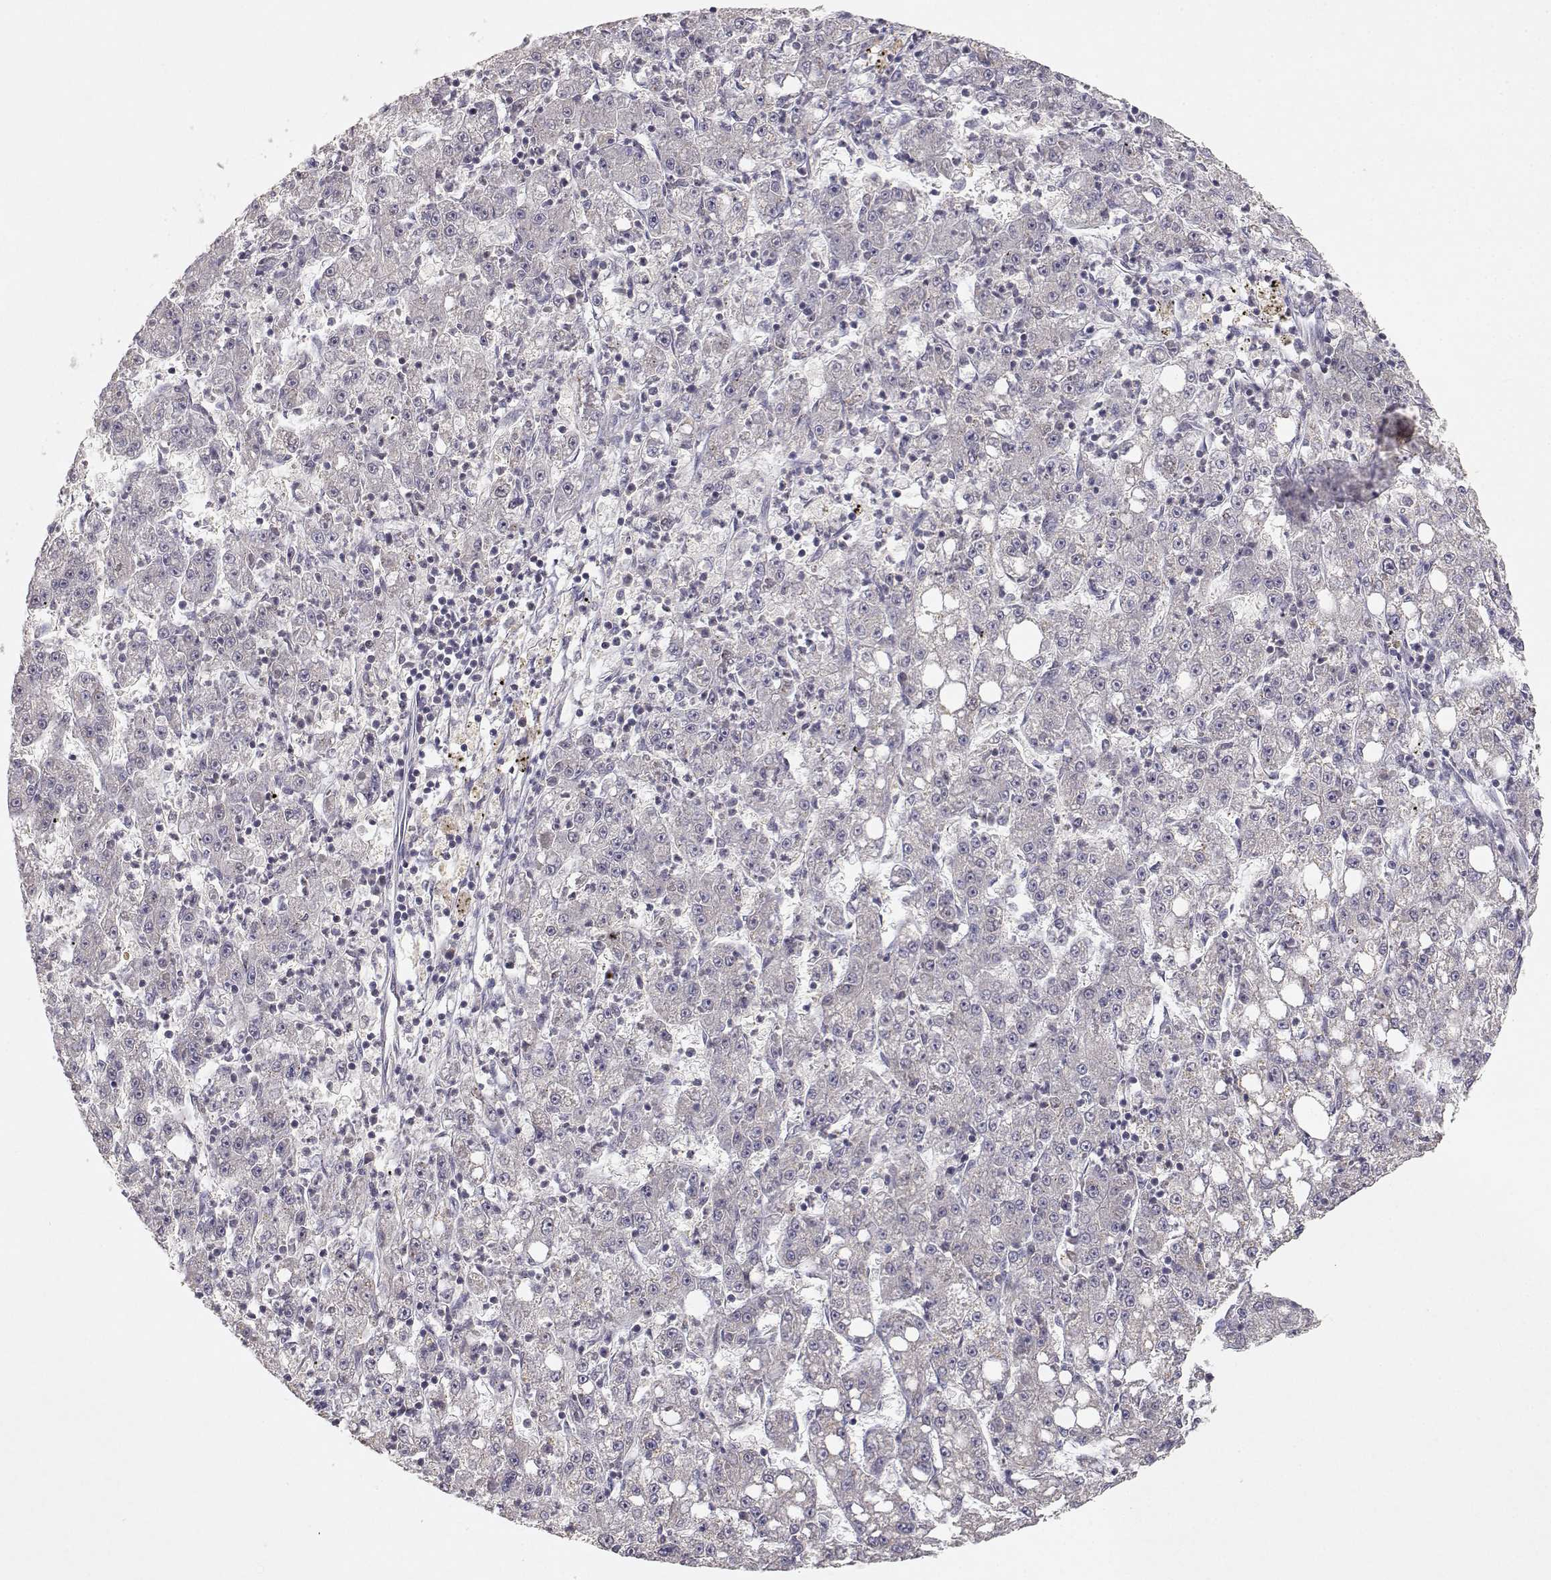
{"staining": {"intensity": "negative", "quantity": "none", "location": "none"}, "tissue": "liver cancer", "cell_type": "Tumor cells", "image_type": "cancer", "snomed": [{"axis": "morphology", "description": "Carcinoma, Hepatocellular, NOS"}, {"axis": "topography", "description": "Liver"}], "caption": "This is an immunohistochemistry histopathology image of hepatocellular carcinoma (liver). There is no positivity in tumor cells.", "gene": "RAD51", "patient": {"sex": "female", "age": 65}}